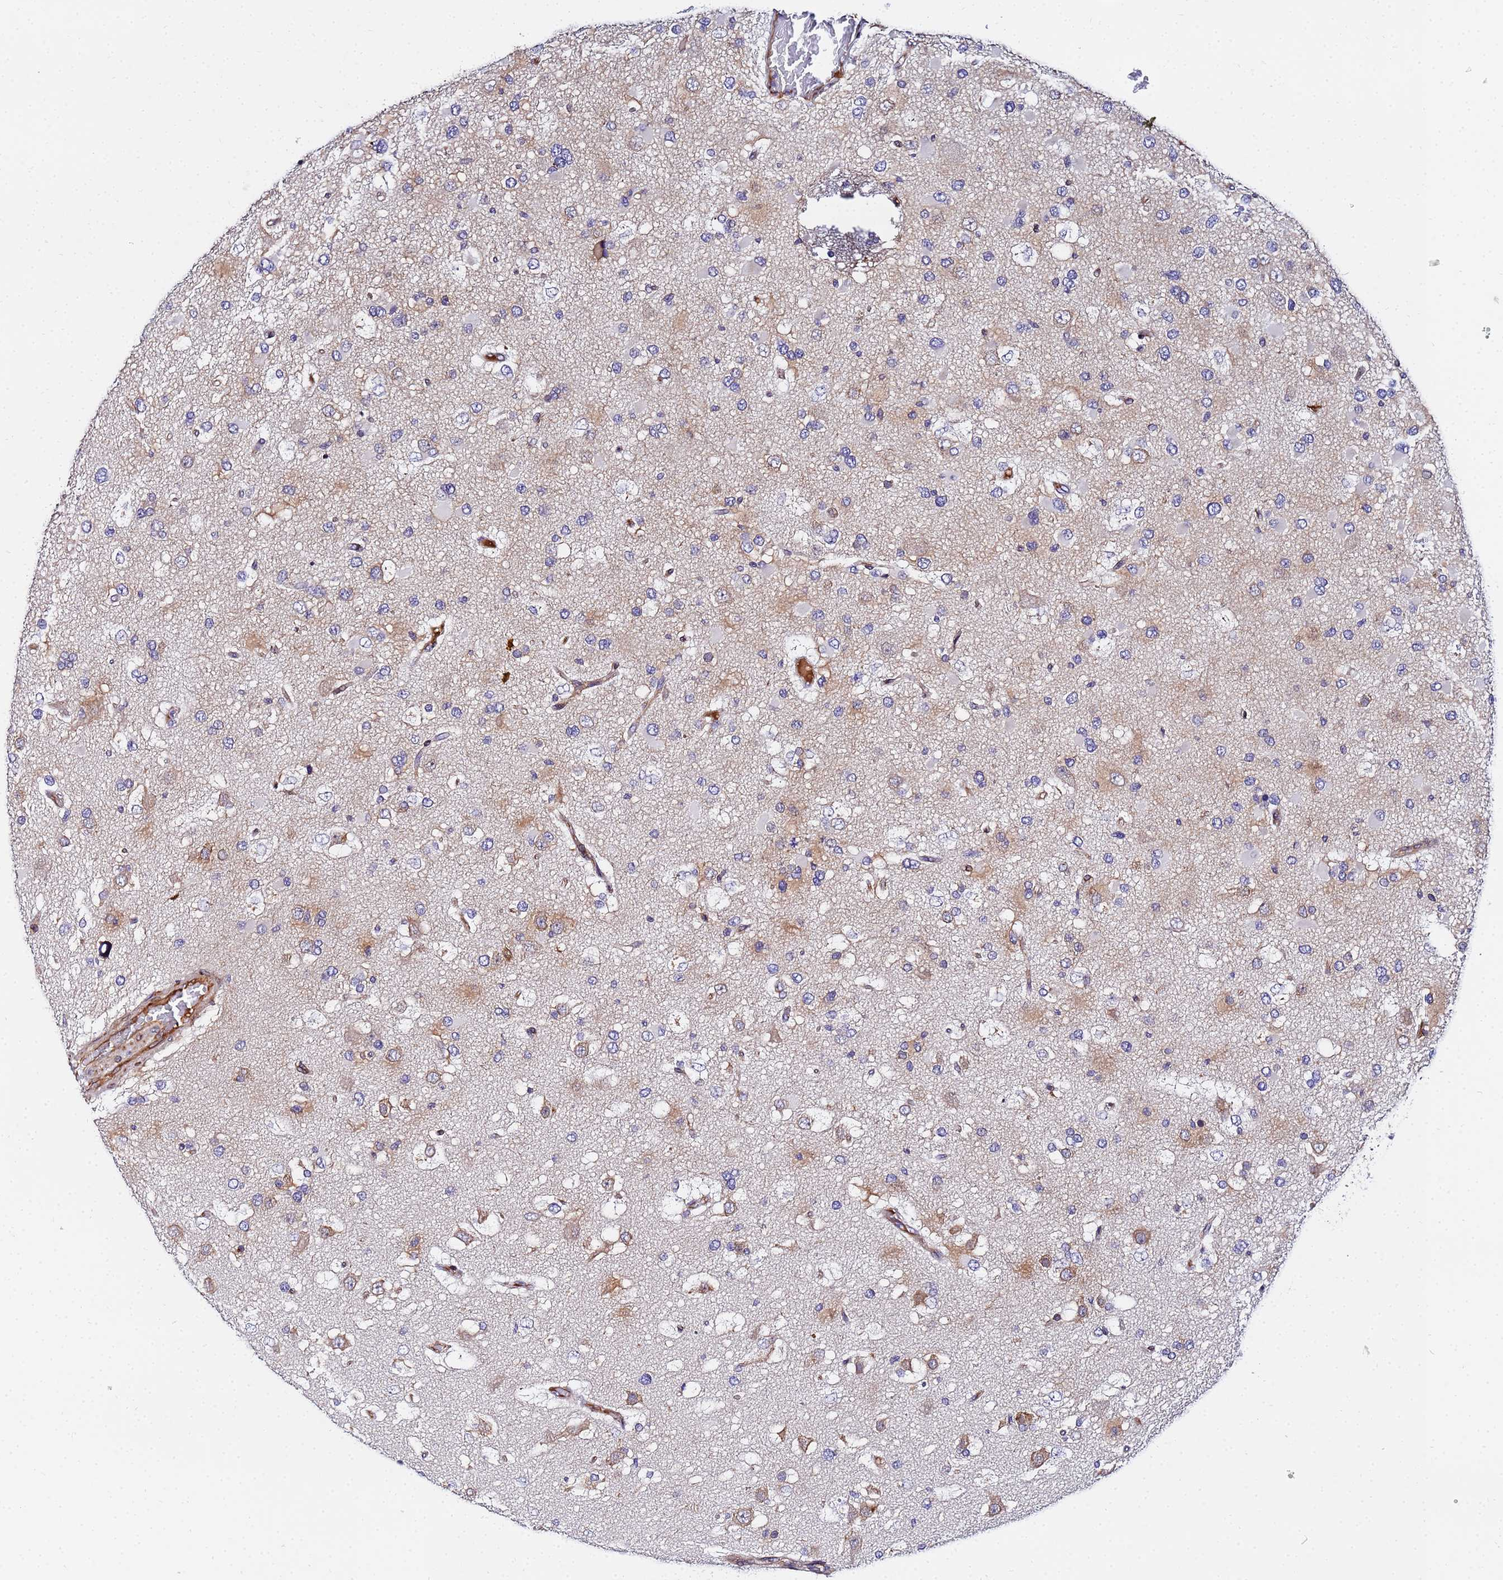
{"staining": {"intensity": "weak", "quantity": "<25%", "location": "cytoplasmic/membranous"}, "tissue": "glioma", "cell_type": "Tumor cells", "image_type": "cancer", "snomed": [{"axis": "morphology", "description": "Glioma, malignant, High grade"}, {"axis": "topography", "description": "Brain"}], "caption": "Immunohistochemistry histopathology image of human glioma stained for a protein (brown), which shows no expression in tumor cells.", "gene": "POM121", "patient": {"sex": "male", "age": 53}}